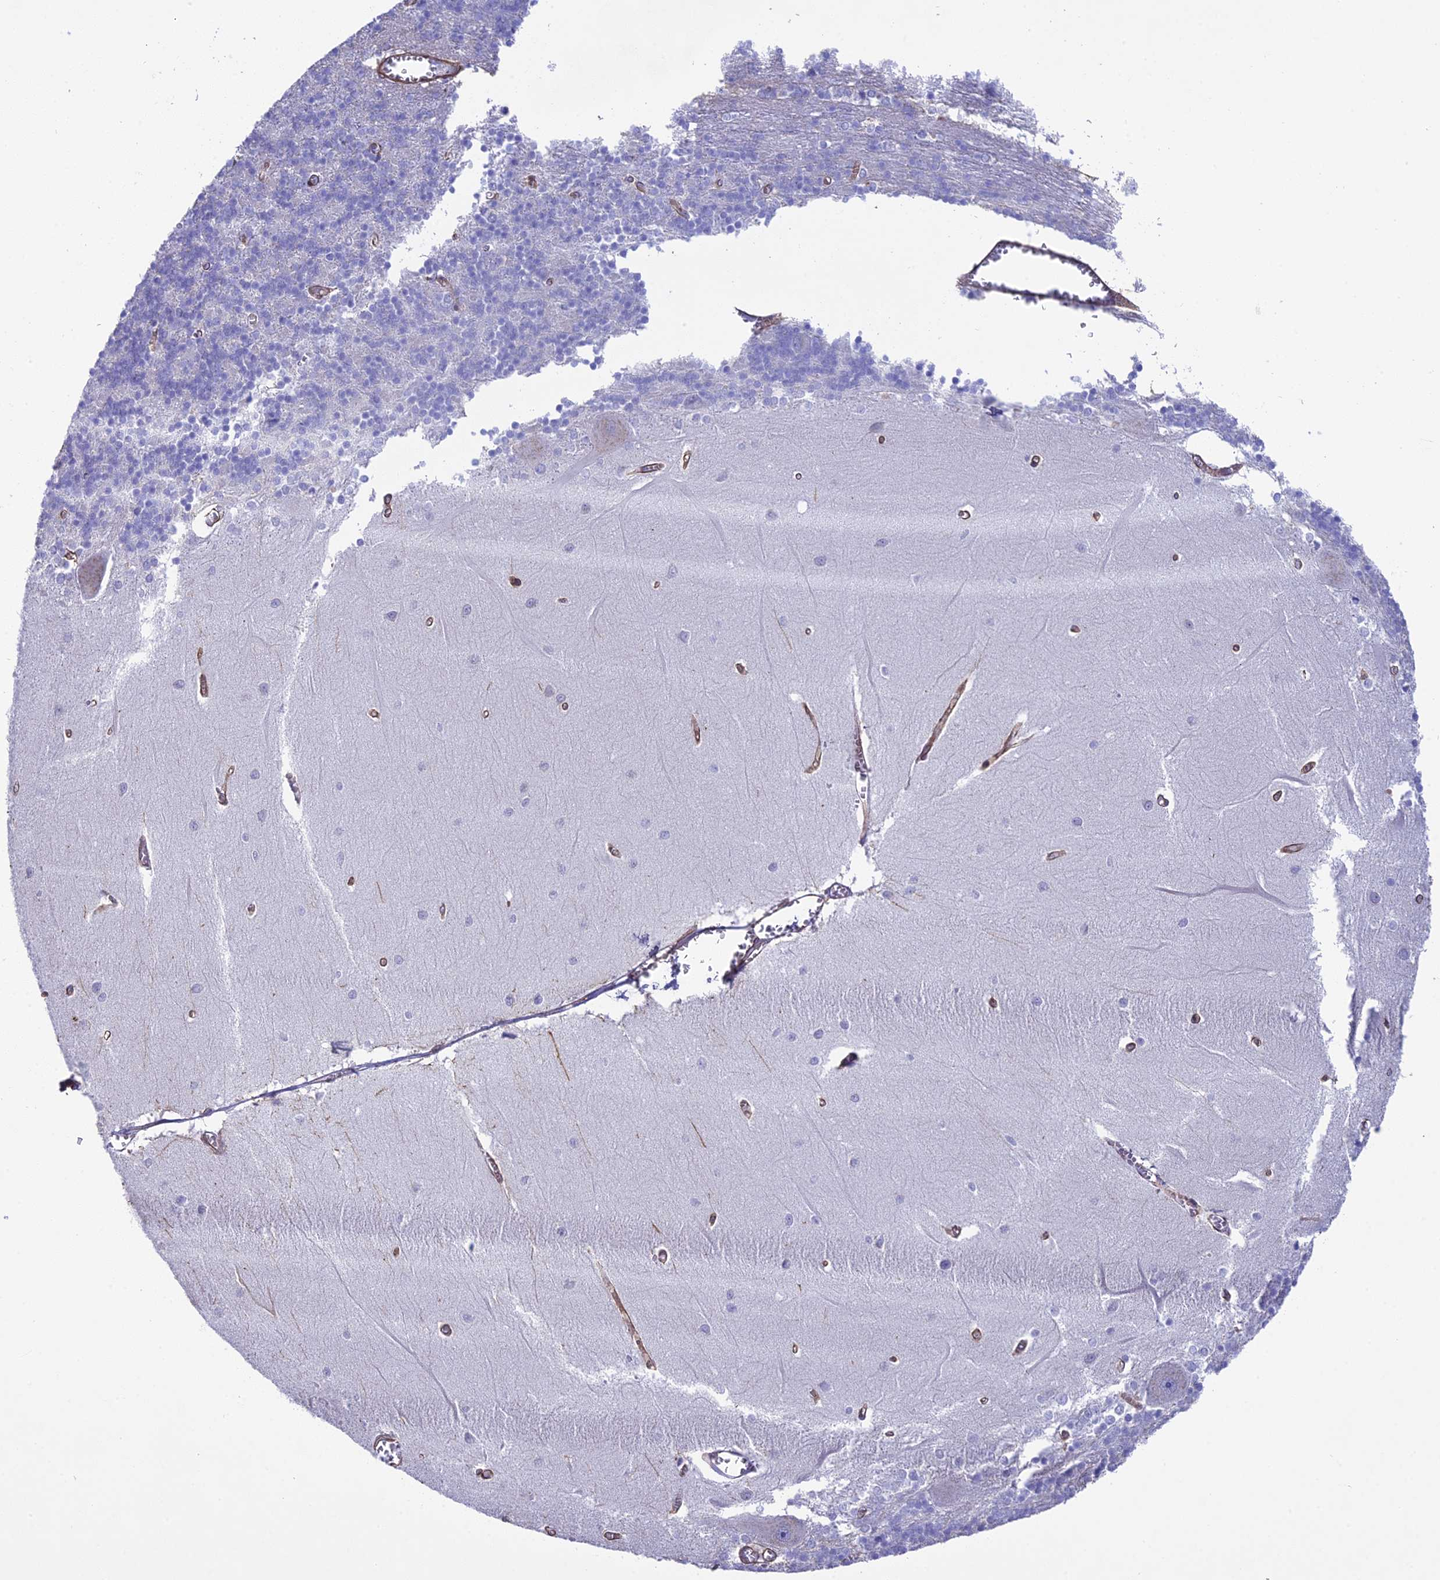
{"staining": {"intensity": "negative", "quantity": "none", "location": "none"}, "tissue": "cerebellum", "cell_type": "Cells in granular layer", "image_type": "normal", "snomed": [{"axis": "morphology", "description": "Normal tissue, NOS"}, {"axis": "topography", "description": "Cerebellum"}], "caption": "IHC image of normal human cerebellum stained for a protein (brown), which demonstrates no positivity in cells in granular layer.", "gene": "TNS1", "patient": {"sex": "male", "age": 37}}